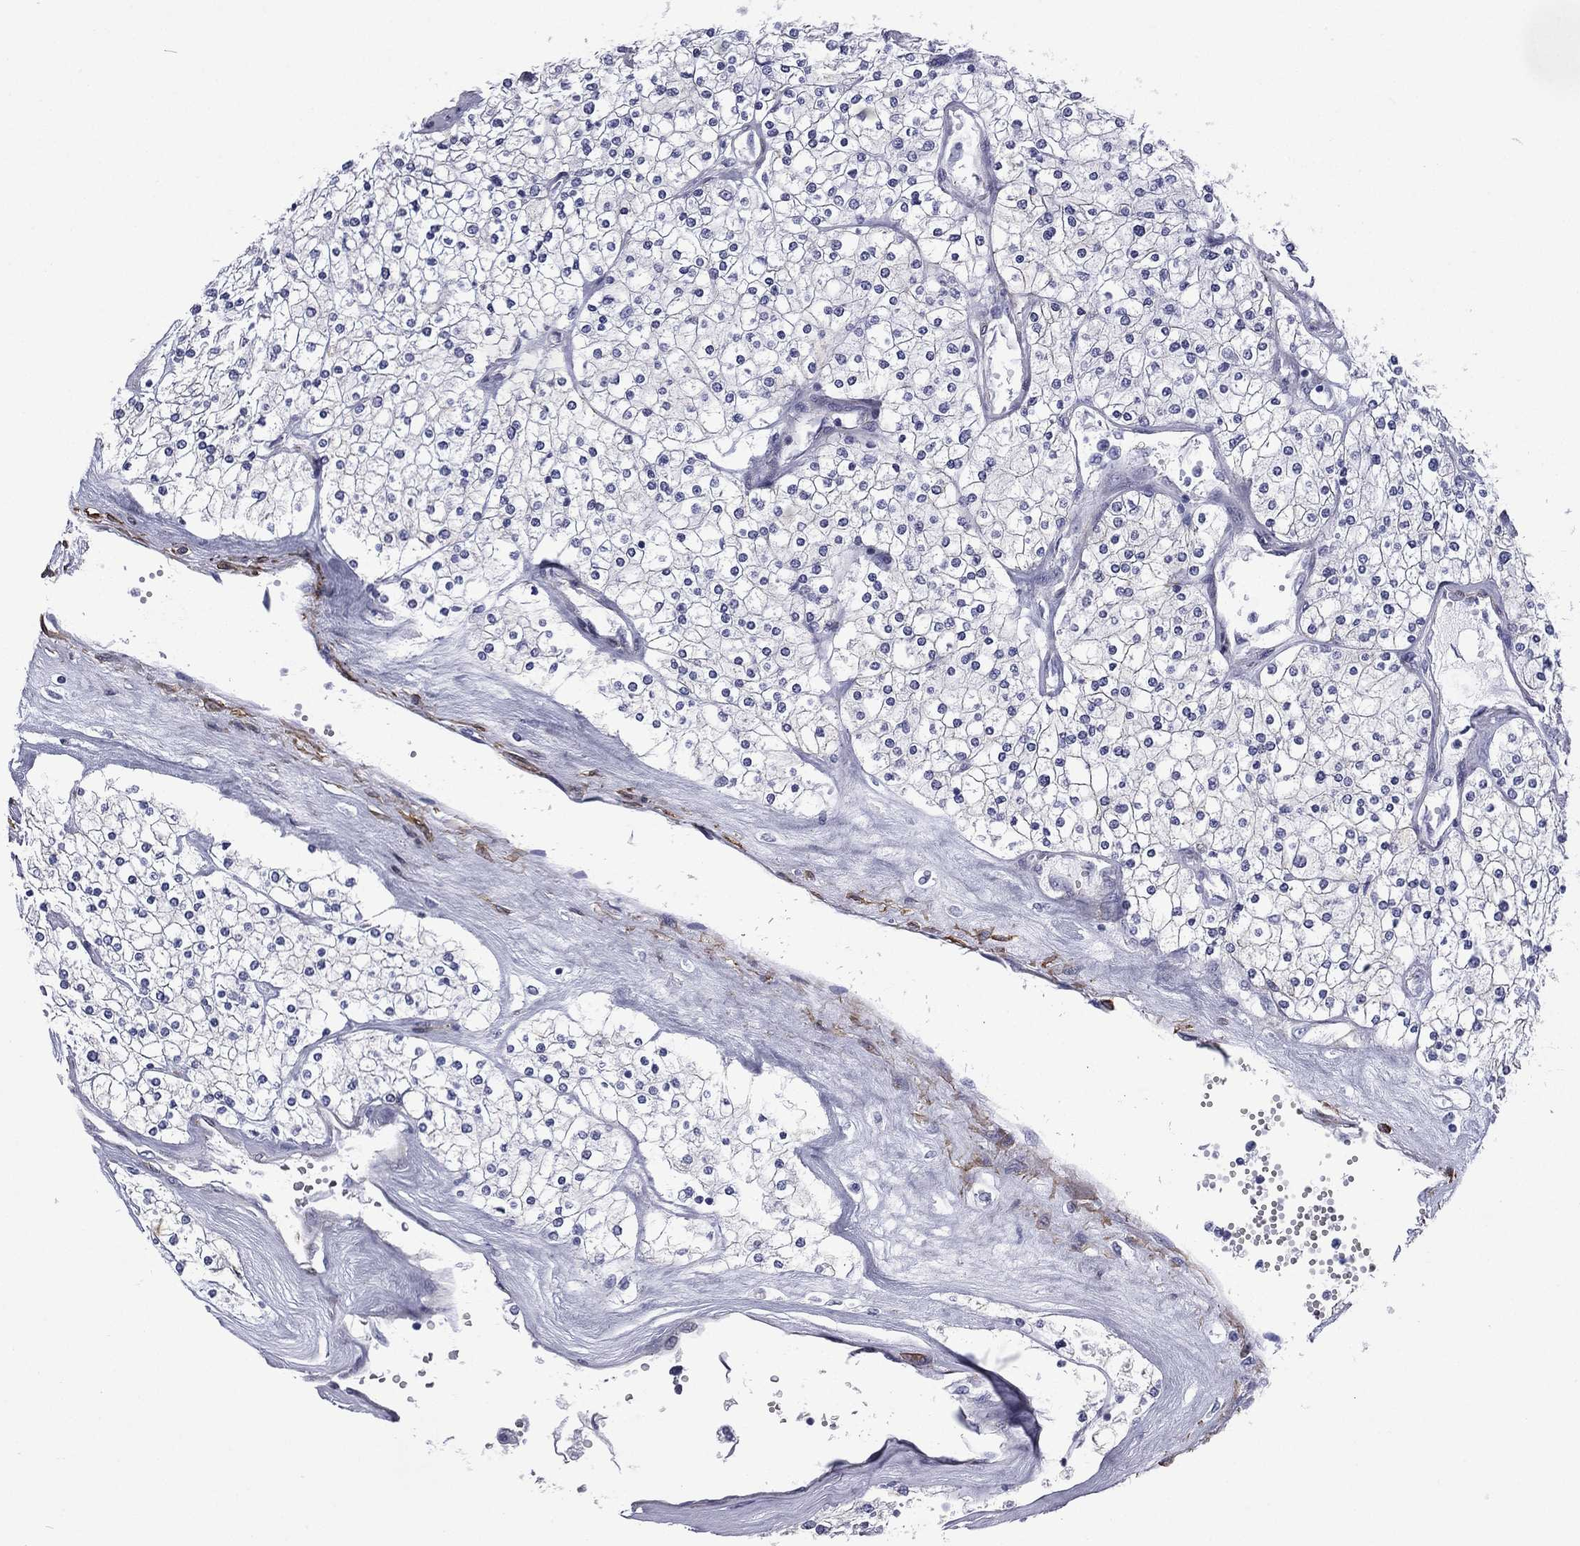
{"staining": {"intensity": "negative", "quantity": "none", "location": "none"}, "tissue": "renal cancer", "cell_type": "Tumor cells", "image_type": "cancer", "snomed": [{"axis": "morphology", "description": "Adenocarcinoma, NOS"}, {"axis": "topography", "description": "Kidney"}], "caption": "The histopathology image exhibits no significant positivity in tumor cells of renal cancer (adenocarcinoma).", "gene": "CAVIN3", "patient": {"sex": "male", "age": 80}}